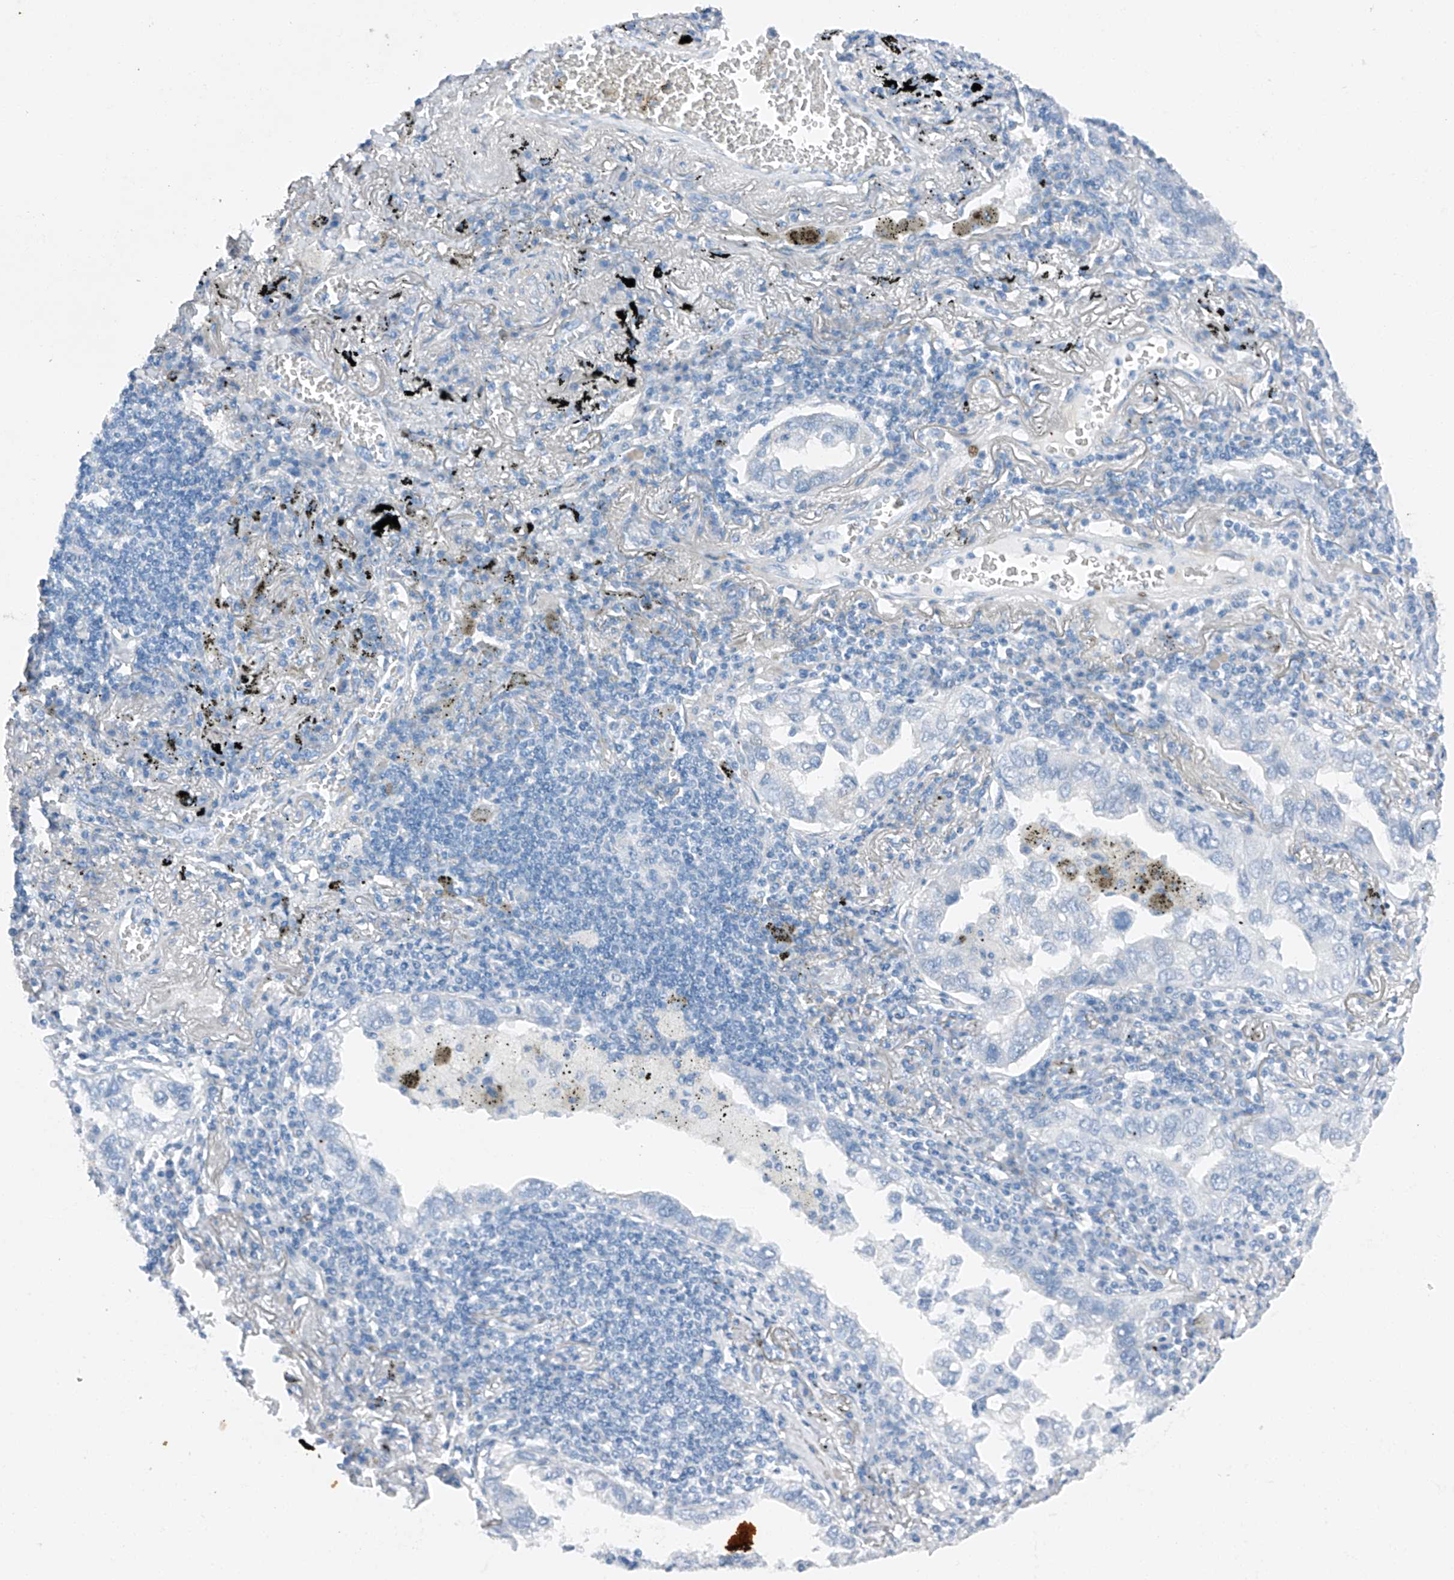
{"staining": {"intensity": "negative", "quantity": "none", "location": "none"}, "tissue": "lung cancer", "cell_type": "Tumor cells", "image_type": "cancer", "snomed": [{"axis": "morphology", "description": "Adenocarcinoma, NOS"}, {"axis": "topography", "description": "Lung"}], "caption": "This is an immunohistochemistry image of human lung cancer. There is no expression in tumor cells.", "gene": "MDGA1", "patient": {"sex": "male", "age": 65}}